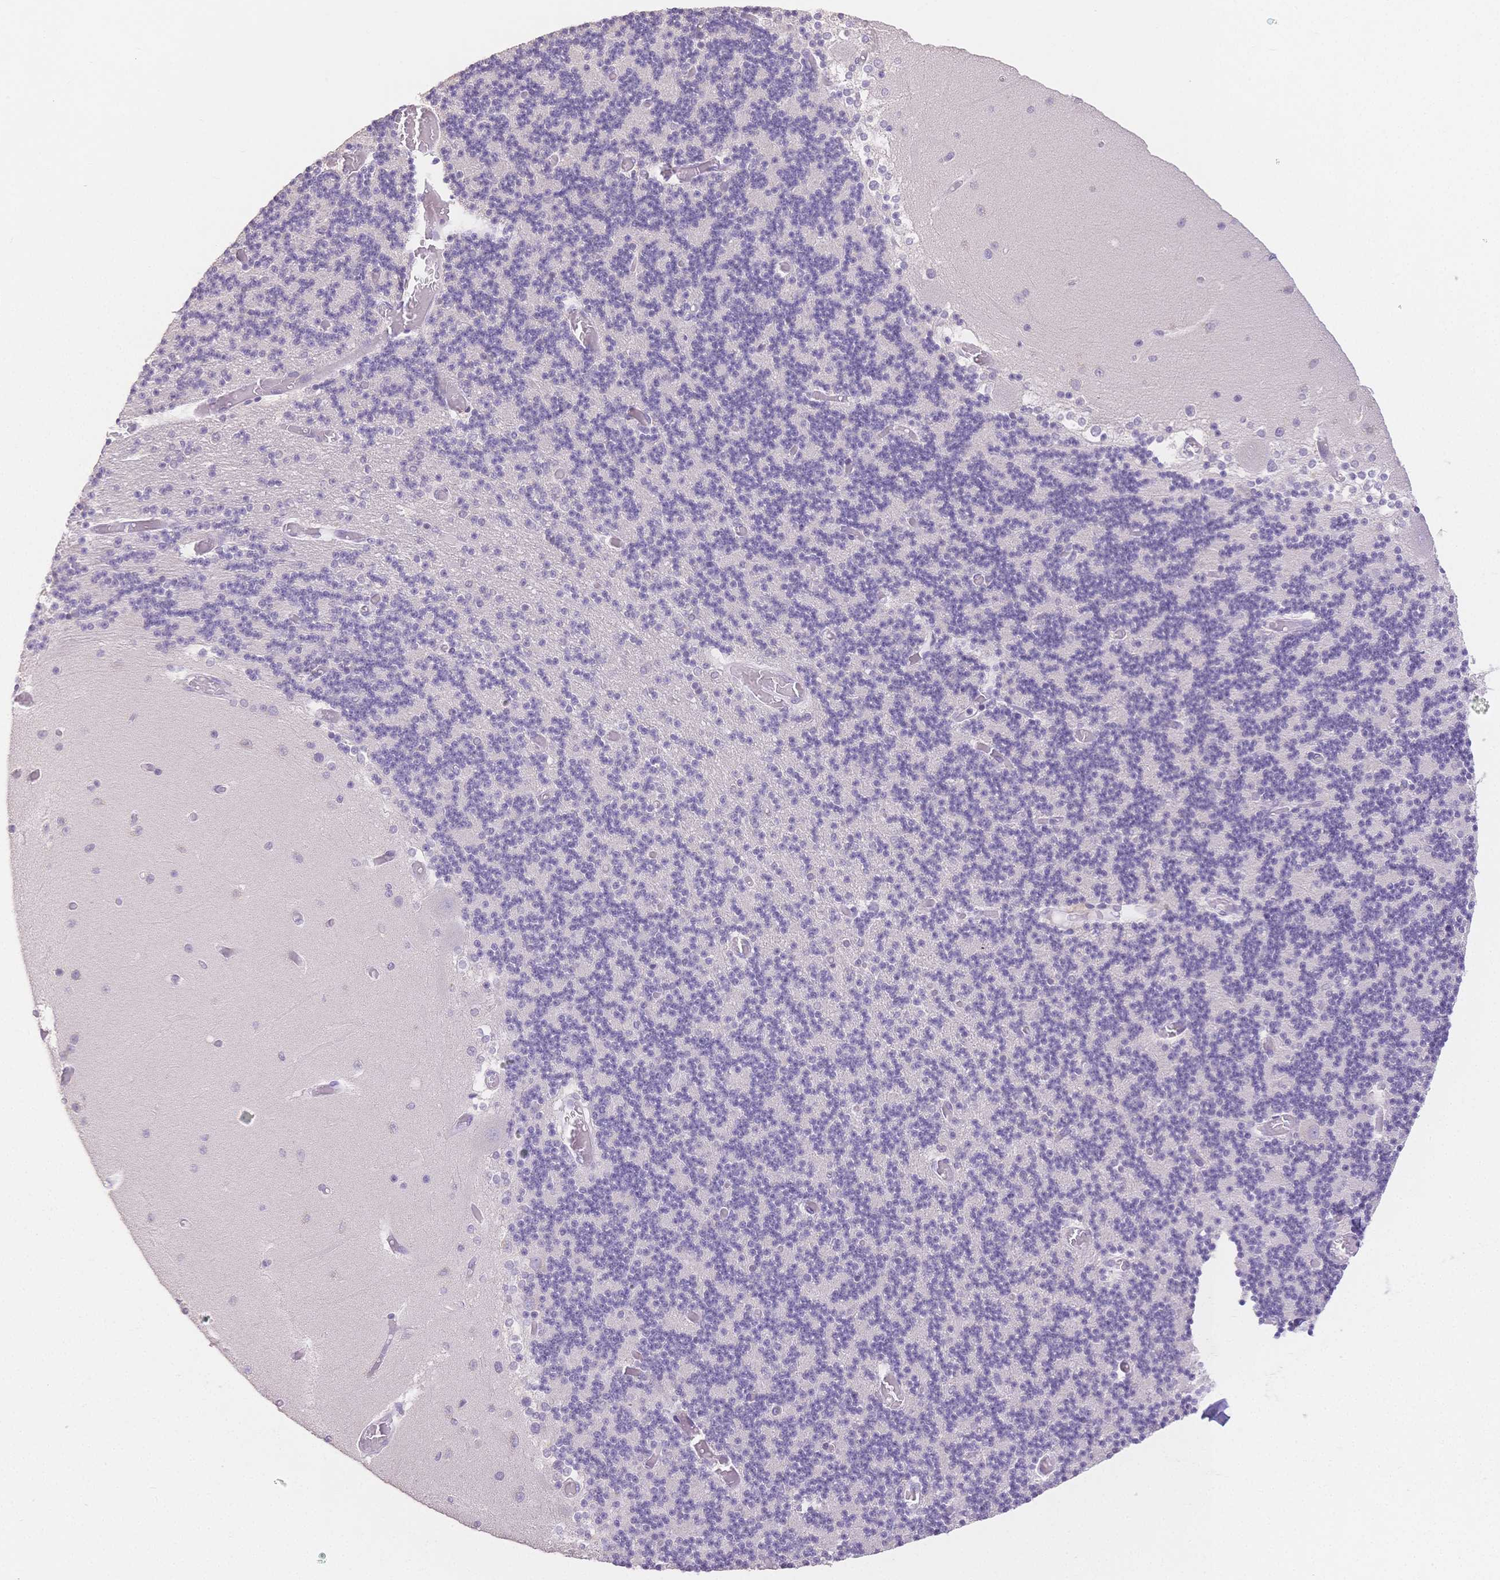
{"staining": {"intensity": "negative", "quantity": "none", "location": "none"}, "tissue": "cerebellum", "cell_type": "Cells in granular layer", "image_type": "normal", "snomed": [{"axis": "morphology", "description": "Normal tissue, NOS"}, {"axis": "topography", "description": "Cerebellum"}], "caption": "Cerebellum stained for a protein using immunohistochemistry demonstrates no staining cells in granular layer.", "gene": "SUV39H2", "patient": {"sex": "female", "age": 28}}